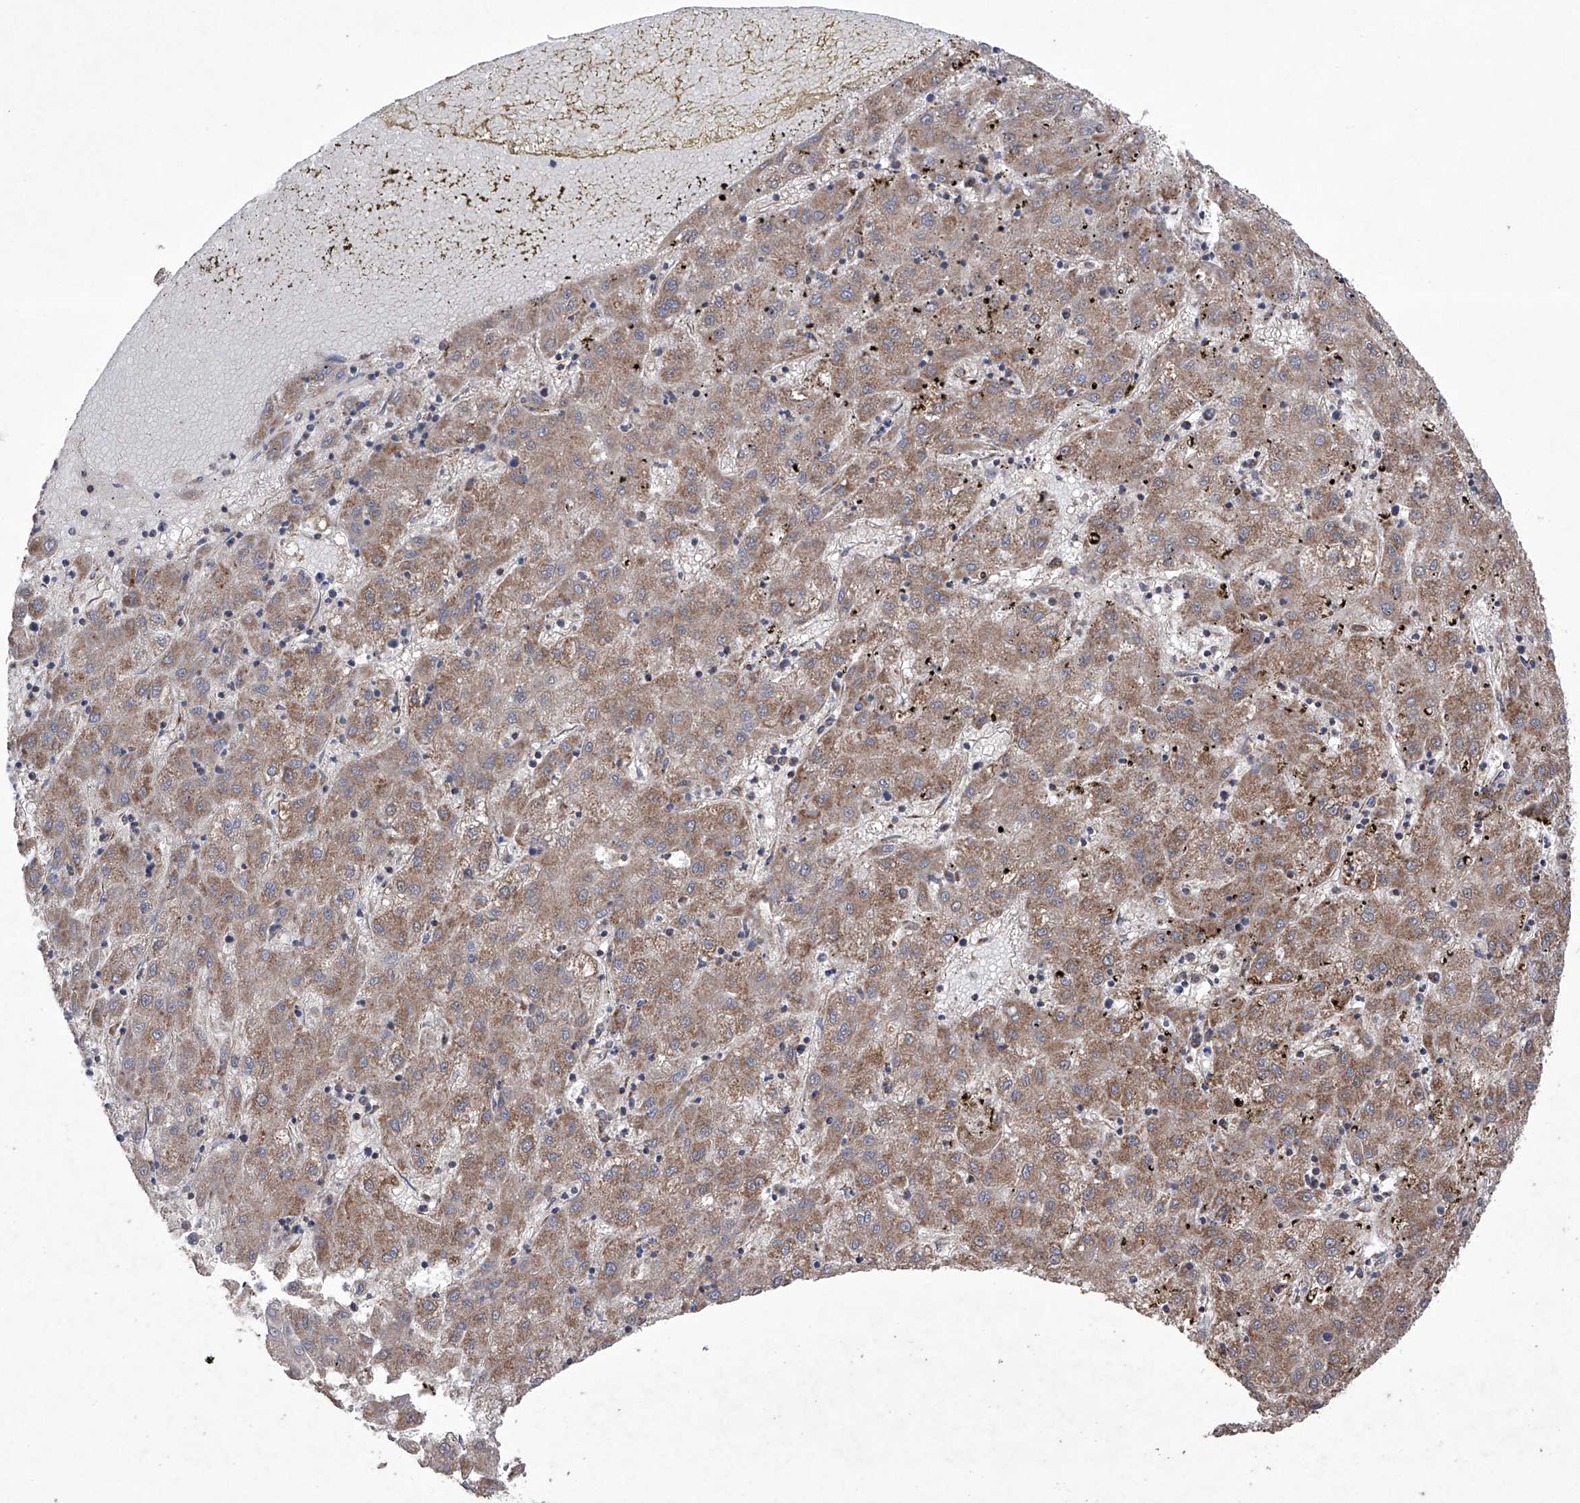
{"staining": {"intensity": "moderate", "quantity": ">75%", "location": "cytoplasmic/membranous"}, "tissue": "liver cancer", "cell_type": "Tumor cells", "image_type": "cancer", "snomed": [{"axis": "morphology", "description": "Carcinoma, Hepatocellular, NOS"}, {"axis": "topography", "description": "Liver"}], "caption": "Immunohistochemical staining of human liver cancer exhibits medium levels of moderate cytoplasmic/membranous protein expression in about >75% of tumor cells.", "gene": "EFCAB2", "patient": {"sex": "male", "age": 72}}